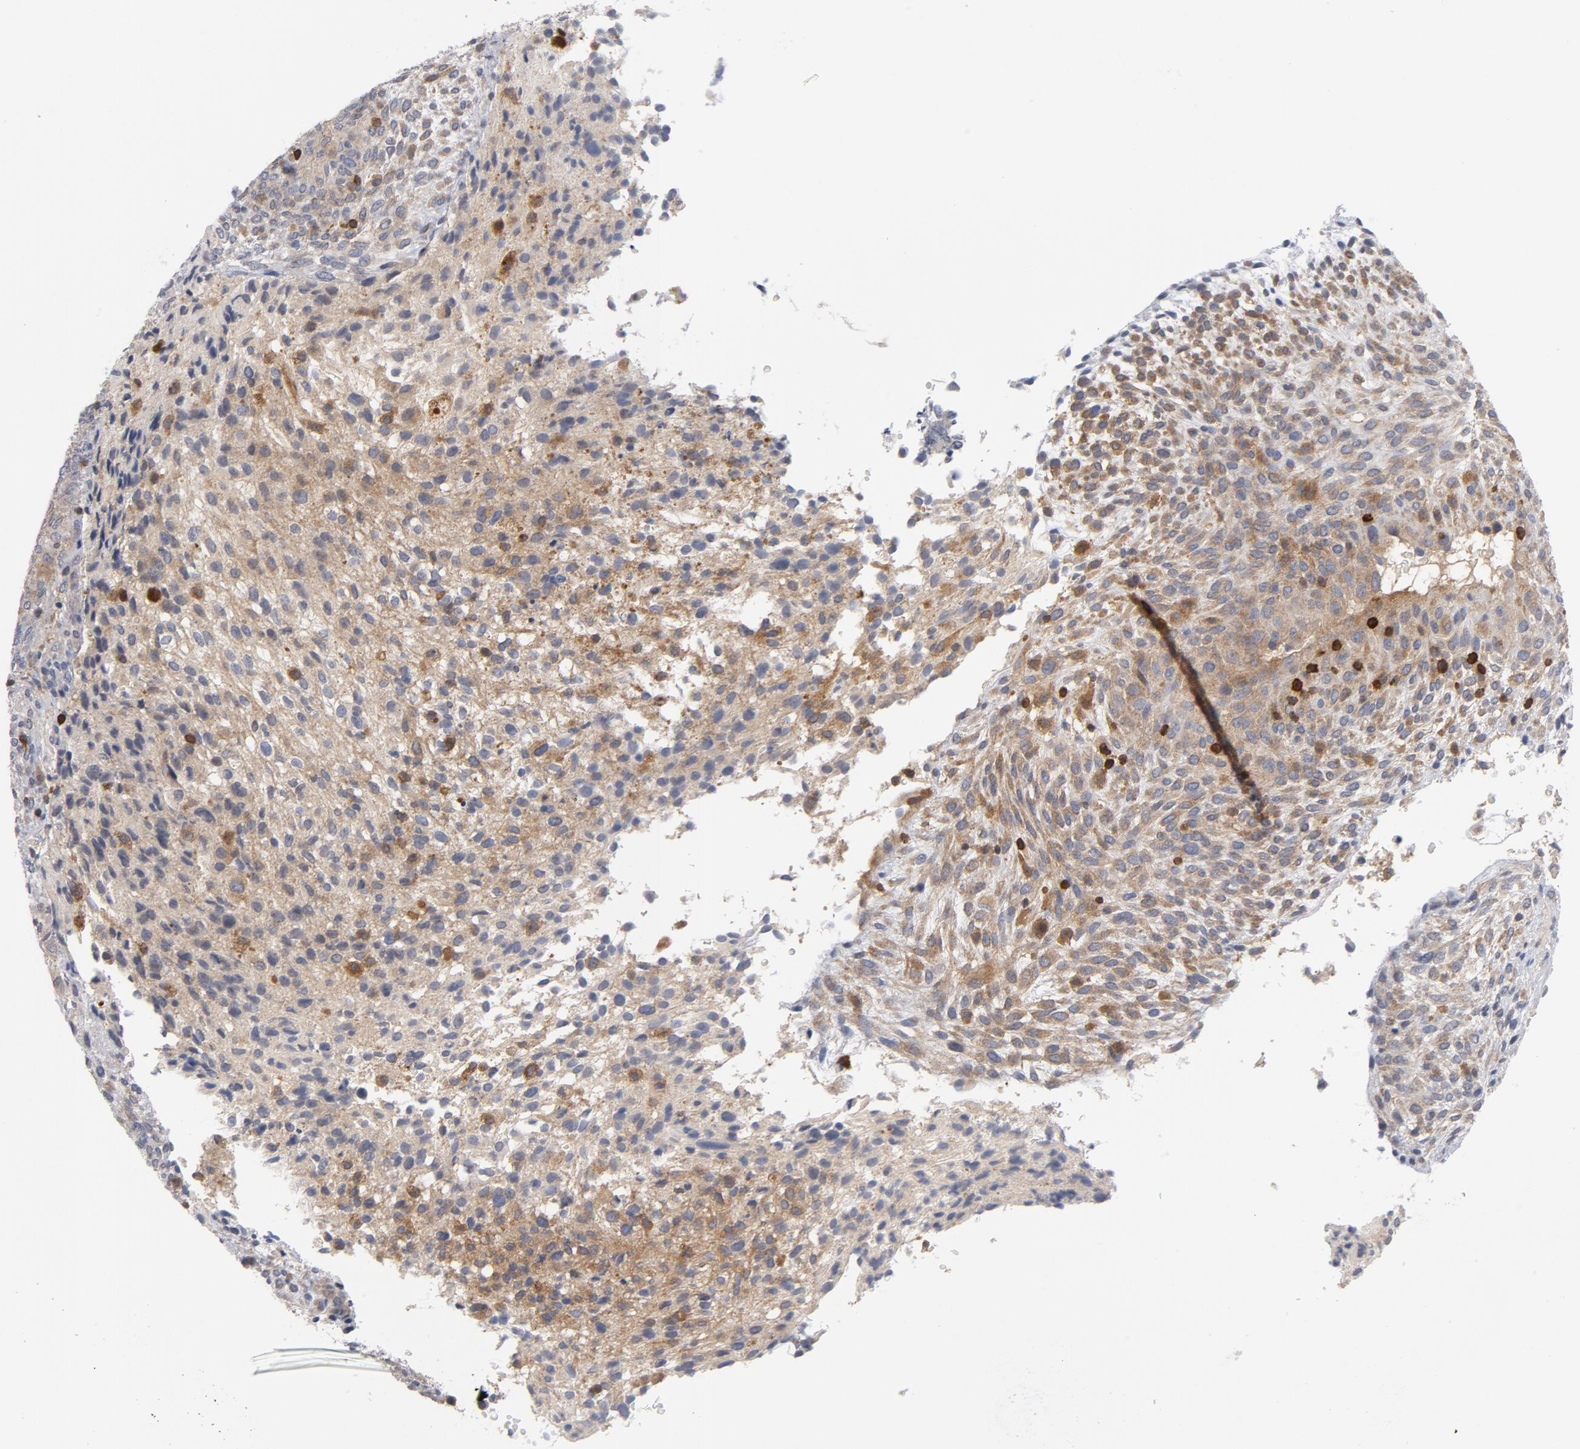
{"staining": {"intensity": "weak", "quantity": ">75%", "location": "cytoplasmic/membranous"}, "tissue": "glioma", "cell_type": "Tumor cells", "image_type": "cancer", "snomed": [{"axis": "morphology", "description": "Glioma, malignant, High grade"}, {"axis": "topography", "description": "Cerebral cortex"}], "caption": "IHC micrograph of neoplastic tissue: human glioma stained using immunohistochemistry (IHC) exhibits low levels of weak protein expression localized specifically in the cytoplasmic/membranous of tumor cells, appearing as a cytoplasmic/membranous brown color.", "gene": "TRADD", "patient": {"sex": "female", "age": 55}}